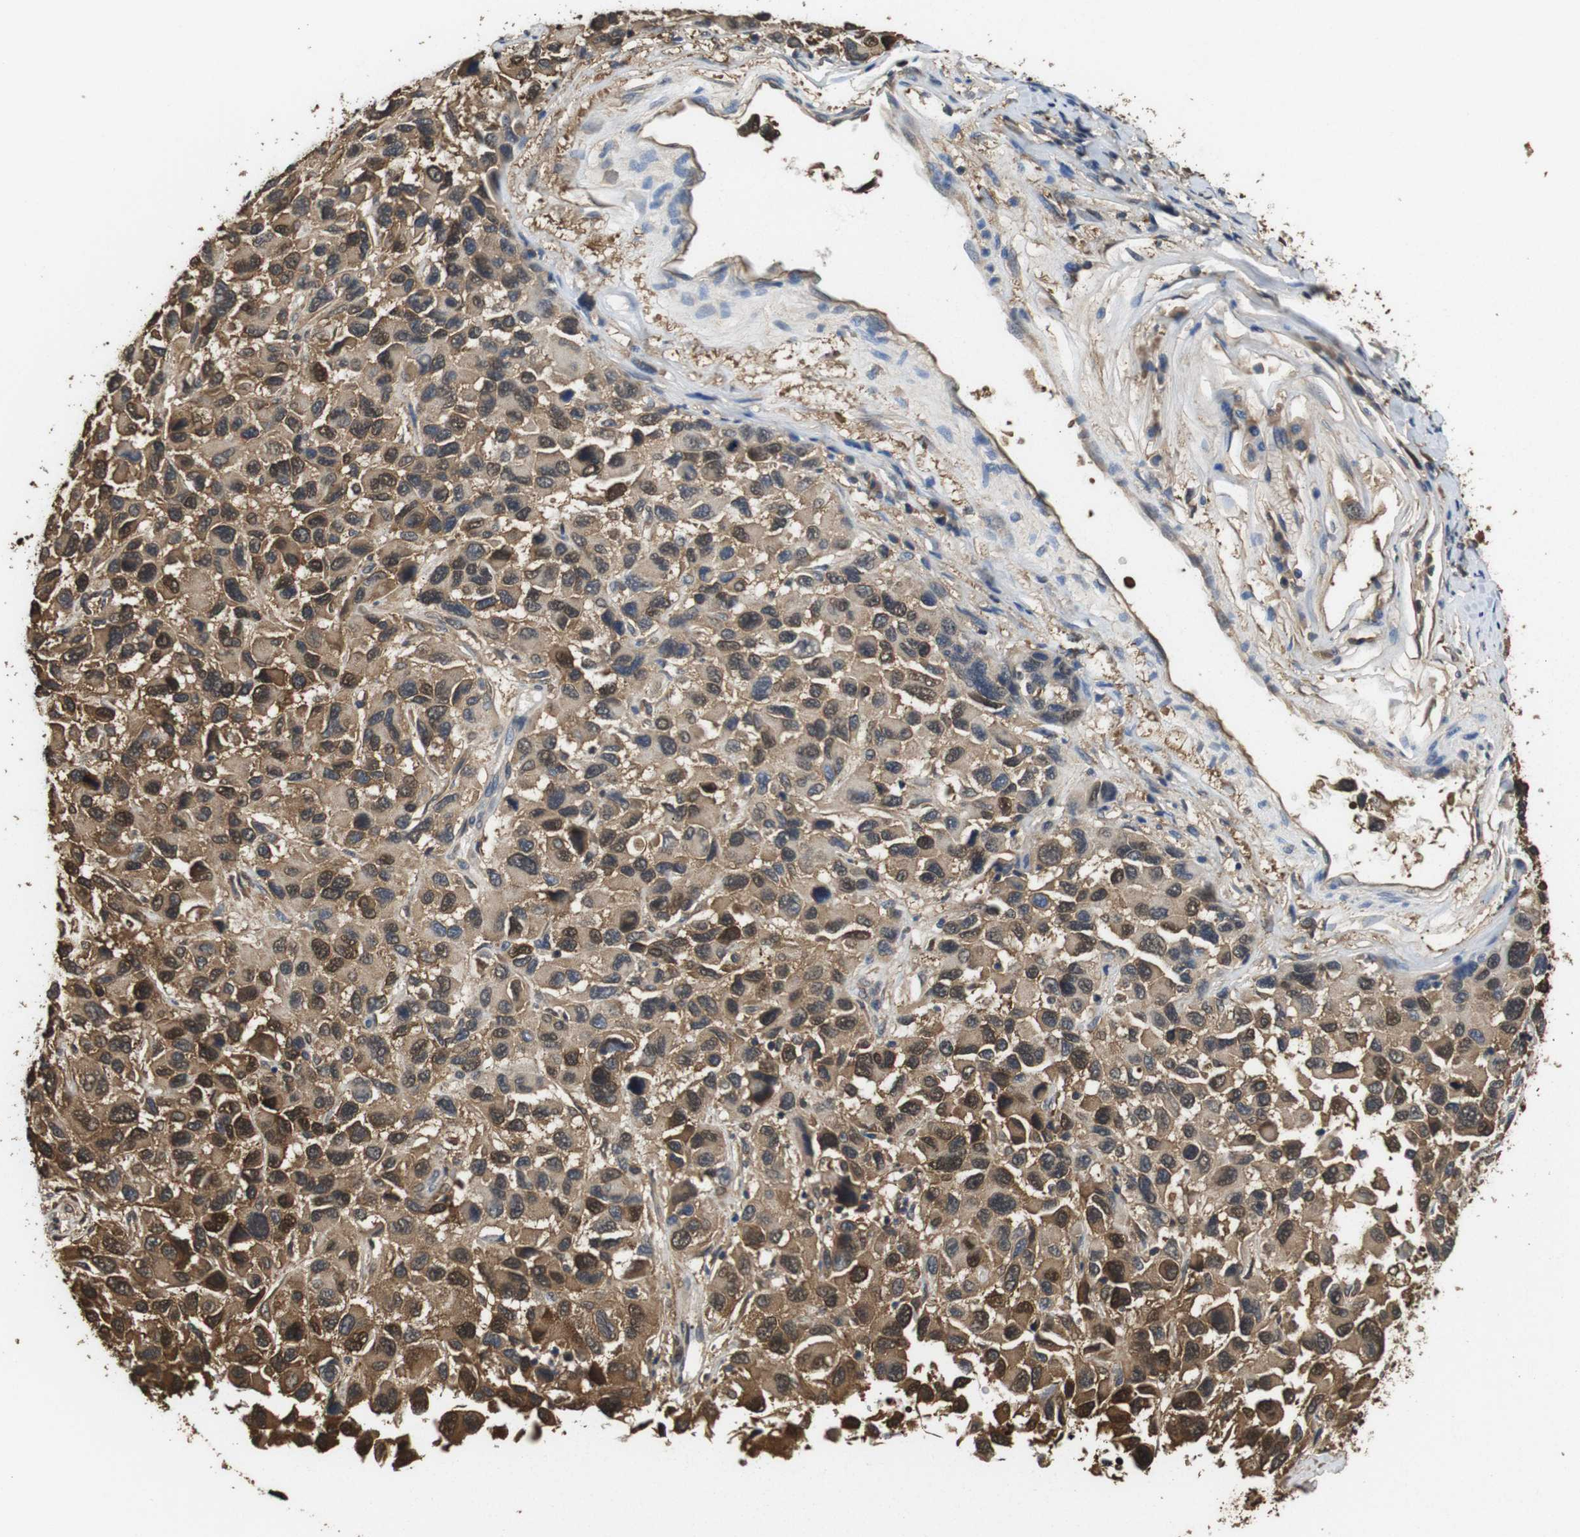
{"staining": {"intensity": "moderate", "quantity": ">75%", "location": "cytoplasmic/membranous,nuclear"}, "tissue": "melanoma", "cell_type": "Tumor cells", "image_type": "cancer", "snomed": [{"axis": "morphology", "description": "Malignant melanoma, NOS"}, {"axis": "topography", "description": "Skin"}], "caption": "IHC micrograph of neoplastic tissue: melanoma stained using IHC displays medium levels of moderate protein expression localized specifically in the cytoplasmic/membranous and nuclear of tumor cells, appearing as a cytoplasmic/membranous and nuclear brown color.", "gene": "LDHA", "patient": {"sex": "male", "age": 53}}